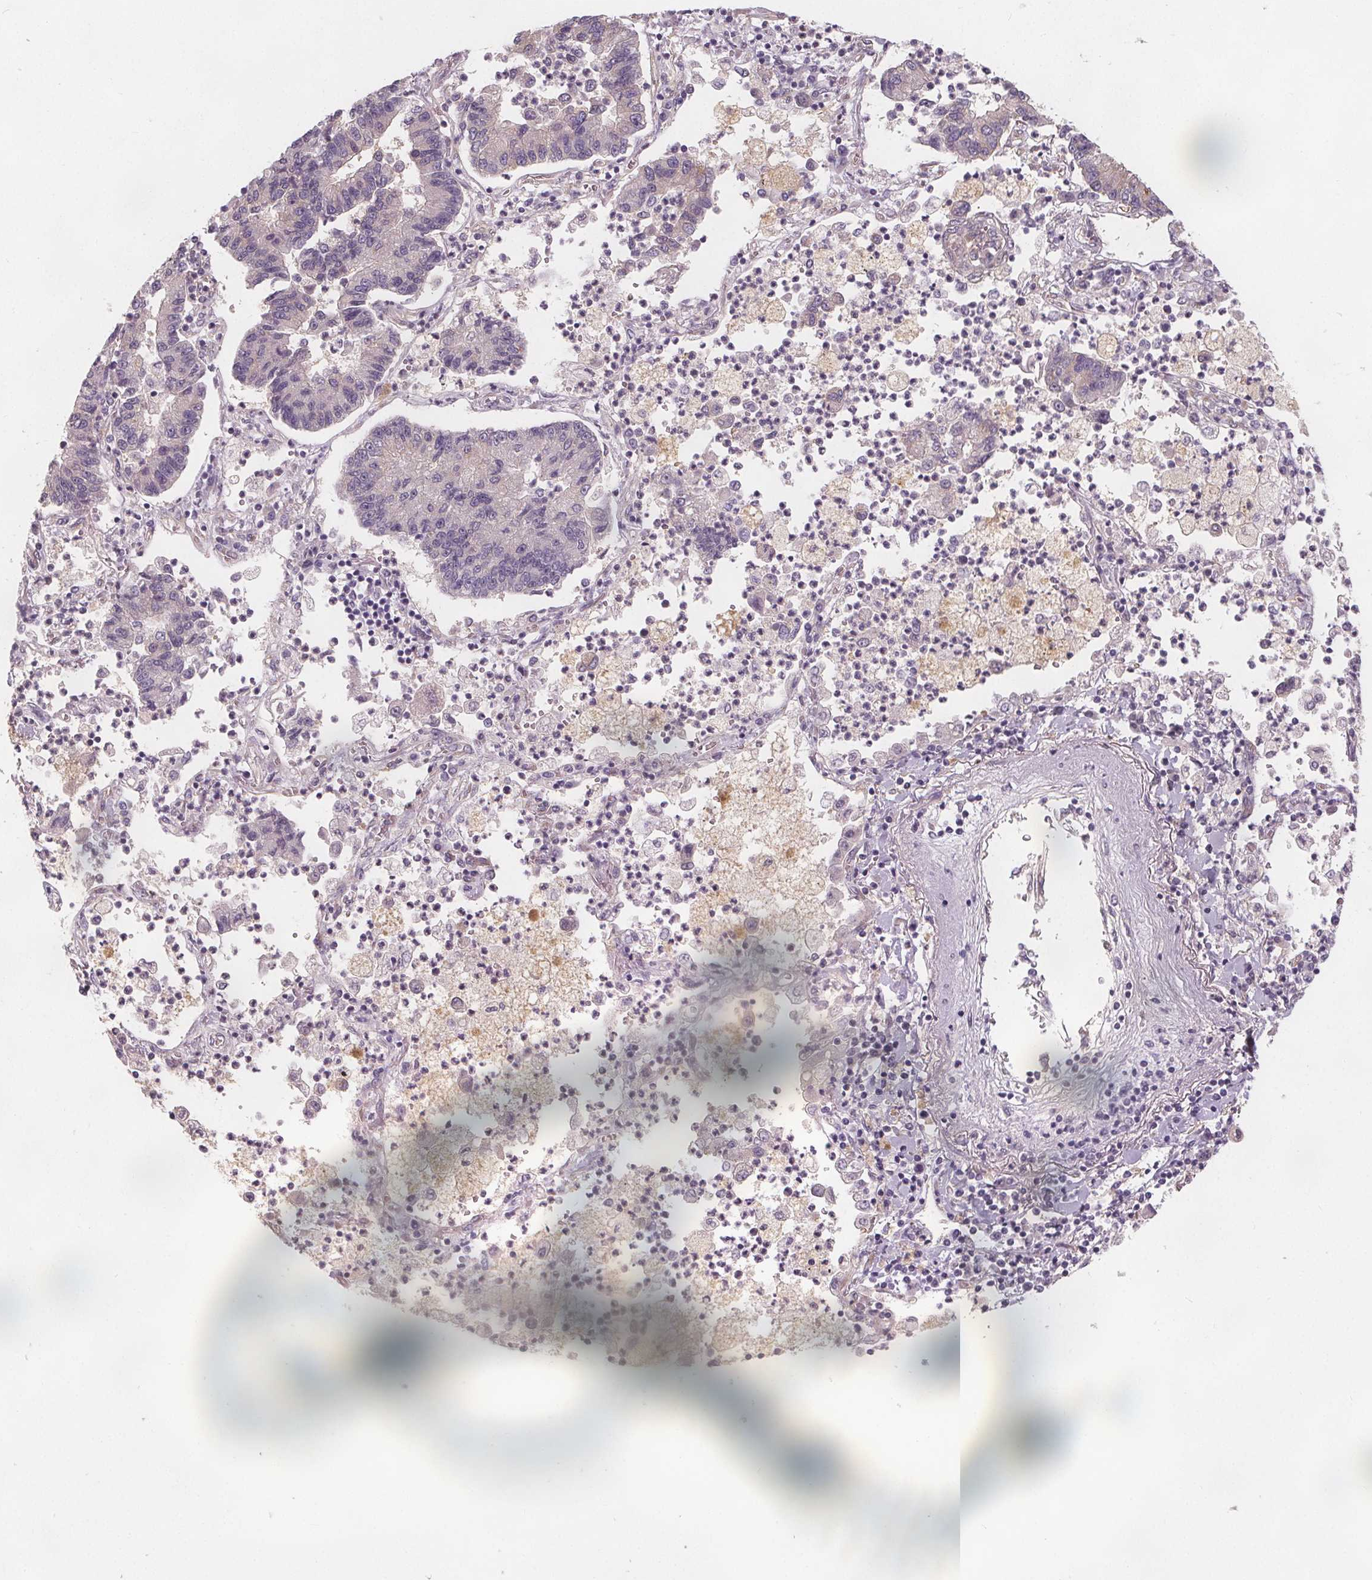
{"staining": {"intensity": "negative", "quantity": "none", "location": "none"}, "tissue": "lung cancer", "cell_type": "Tumor cells", "image_type": "cancer", "snomed": [{"axis": "morphology", "description": "Adenocarcinoma, NOS"}, {"axis": "topography", "description": "Lung"}], "caption": "Lung cancer (adenocarcinoma) stained for a protein using IHC shows no staining tumor cells.", "gene": "VNN1", "patient": {"sex": "female", "age": 57}}